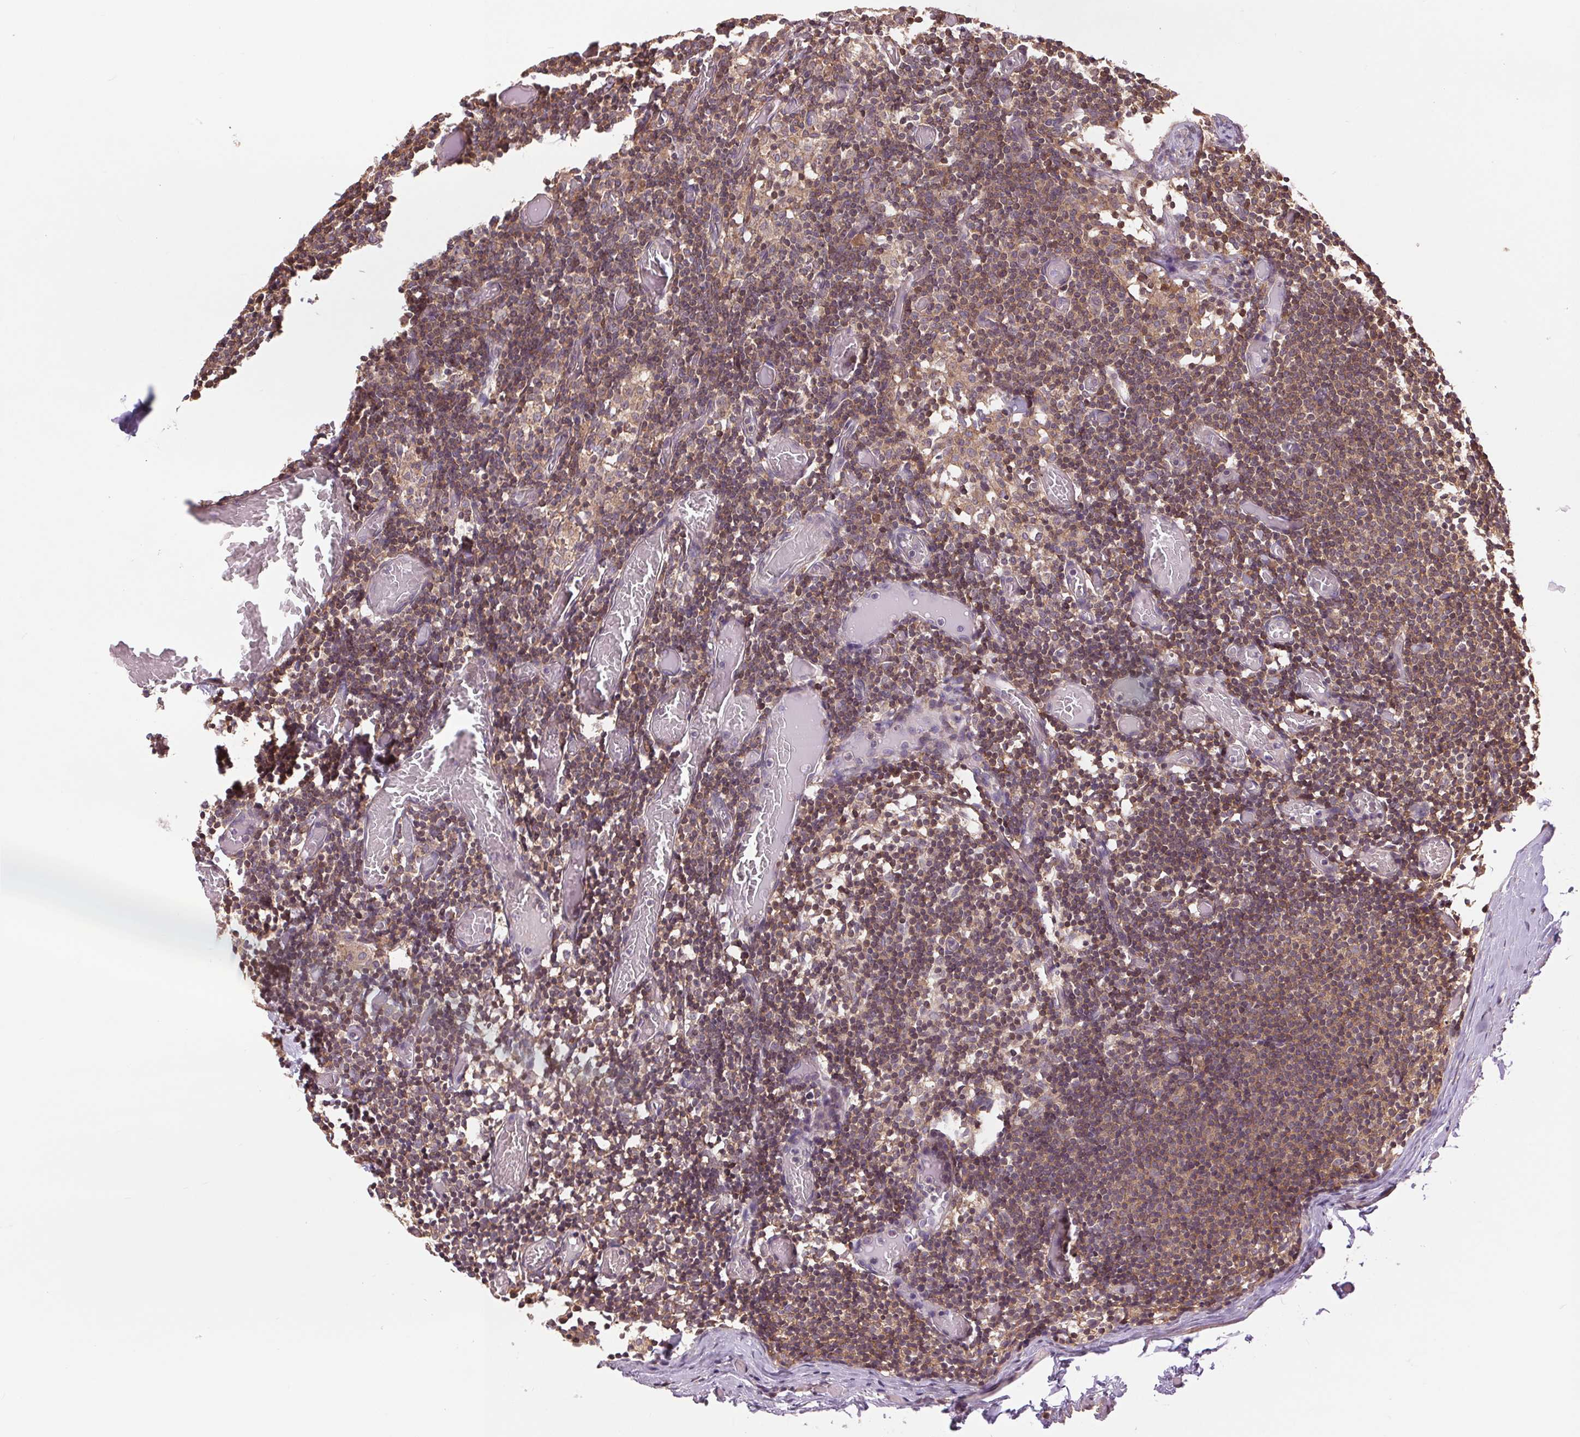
{"staining": {"intensity": "negative", "quantity": "none", "location": "none"}, "tissue": "lymph node", "cell_type": "Germinal center cells", "image_type": "normal", "snomed": [{"axis": "morphology", "description": "Normal tissue, NOS"}, {"axis": "topography", "description": "Lymph node"}], "caption": "DAB (3,3'-diaminobenzidine) immunohistochemical staining of unremarkable lymph node shows no significant expression in germinal center cells. Nuclei are stained in blue.", "gene": "BTF3L4", "patient": {"sex": "female", "age": 41}}